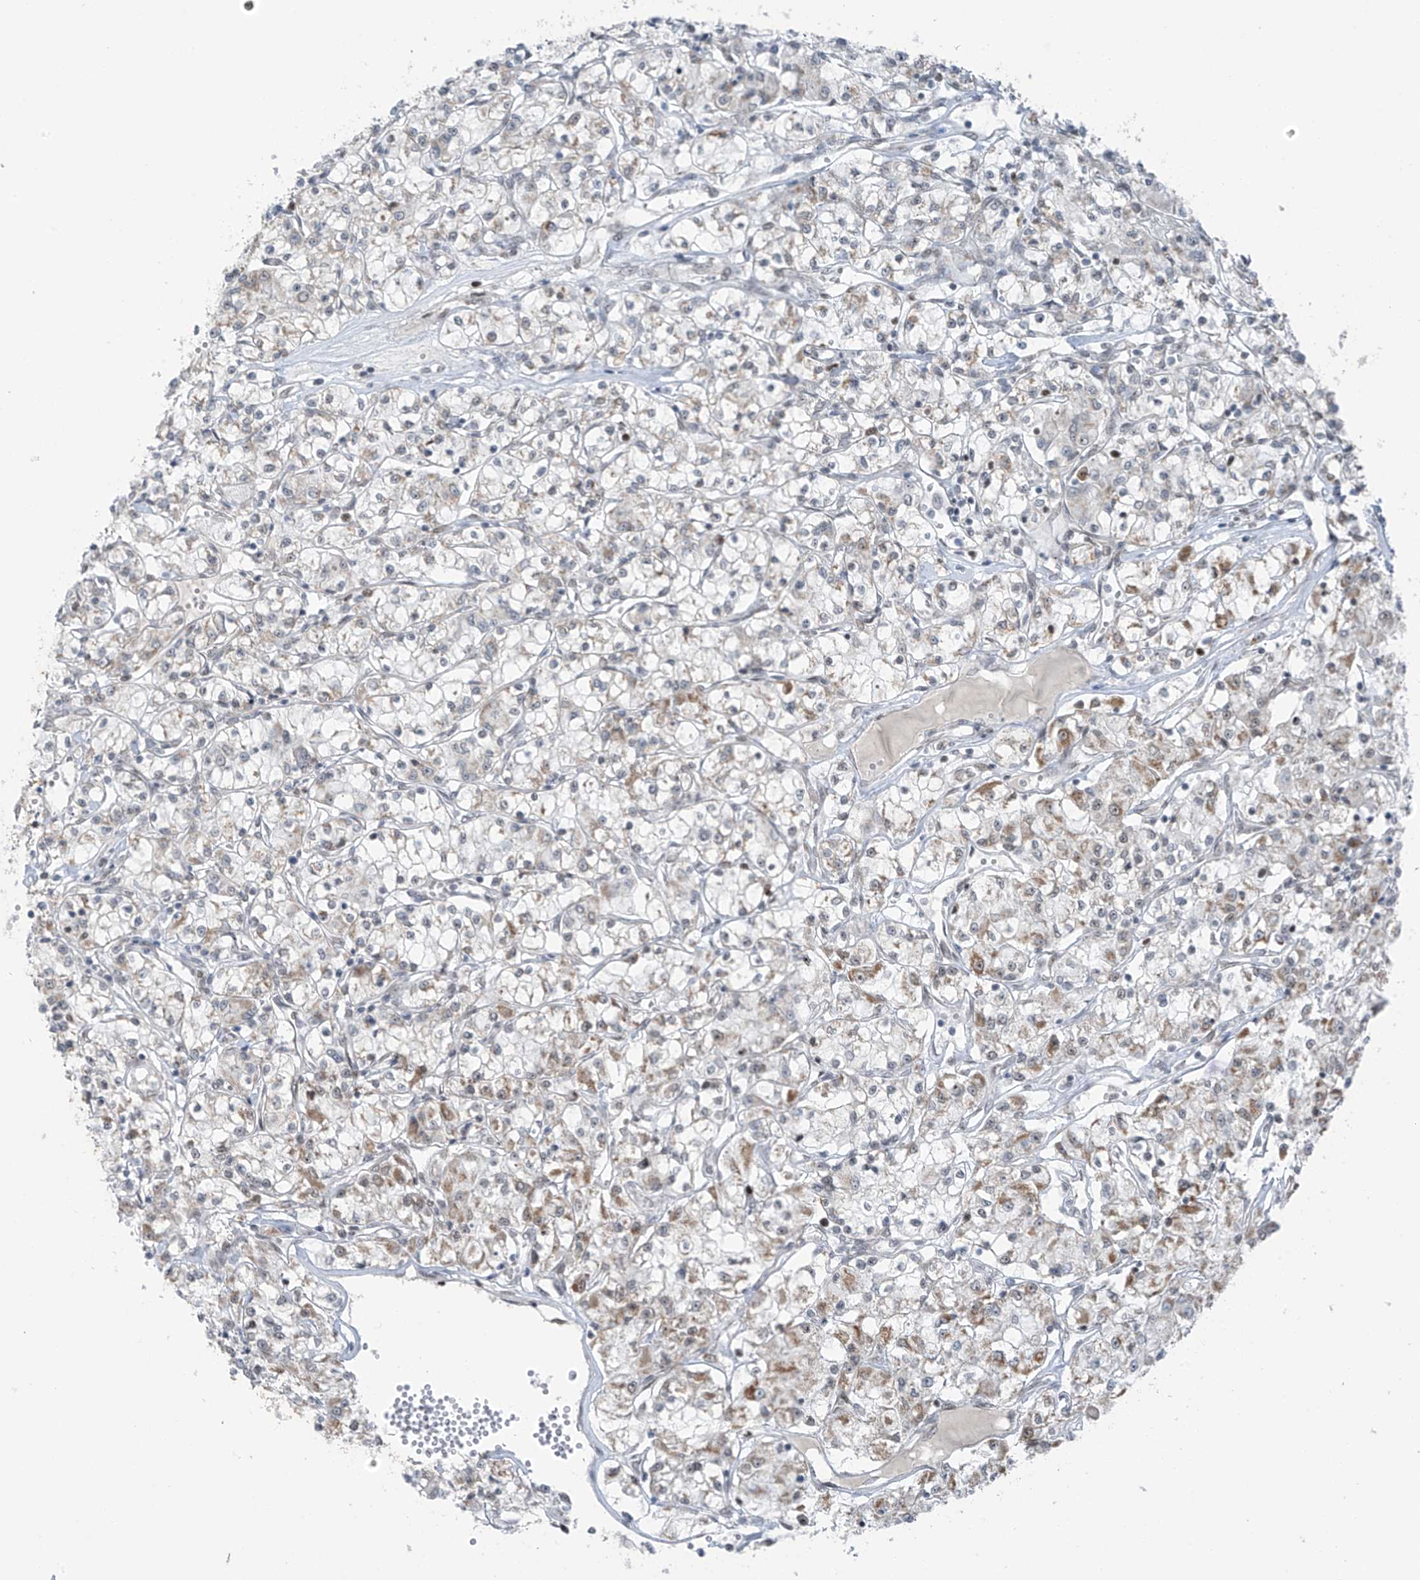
{"staining": {"intensity": "moderate", "quantity": "<25%", "location": "cytoplasmic/membranous"}, "tissue": "renal cancer", "cell_type": "Tumor cells", "image_type": "cancer", "snomed": [{"axis": "morphology", "description": "Adenocarcinoma, NOS"}, {"axis": "topography", "description": "Kidney"}], "caption": "This is a histology image of IHC staining of renal cancer, which shows moderate staining in the cytoplasmic/membranous of tumor cells.", "gene": "WRNIP1", "patient": {"sex": "female", "age": 59}}